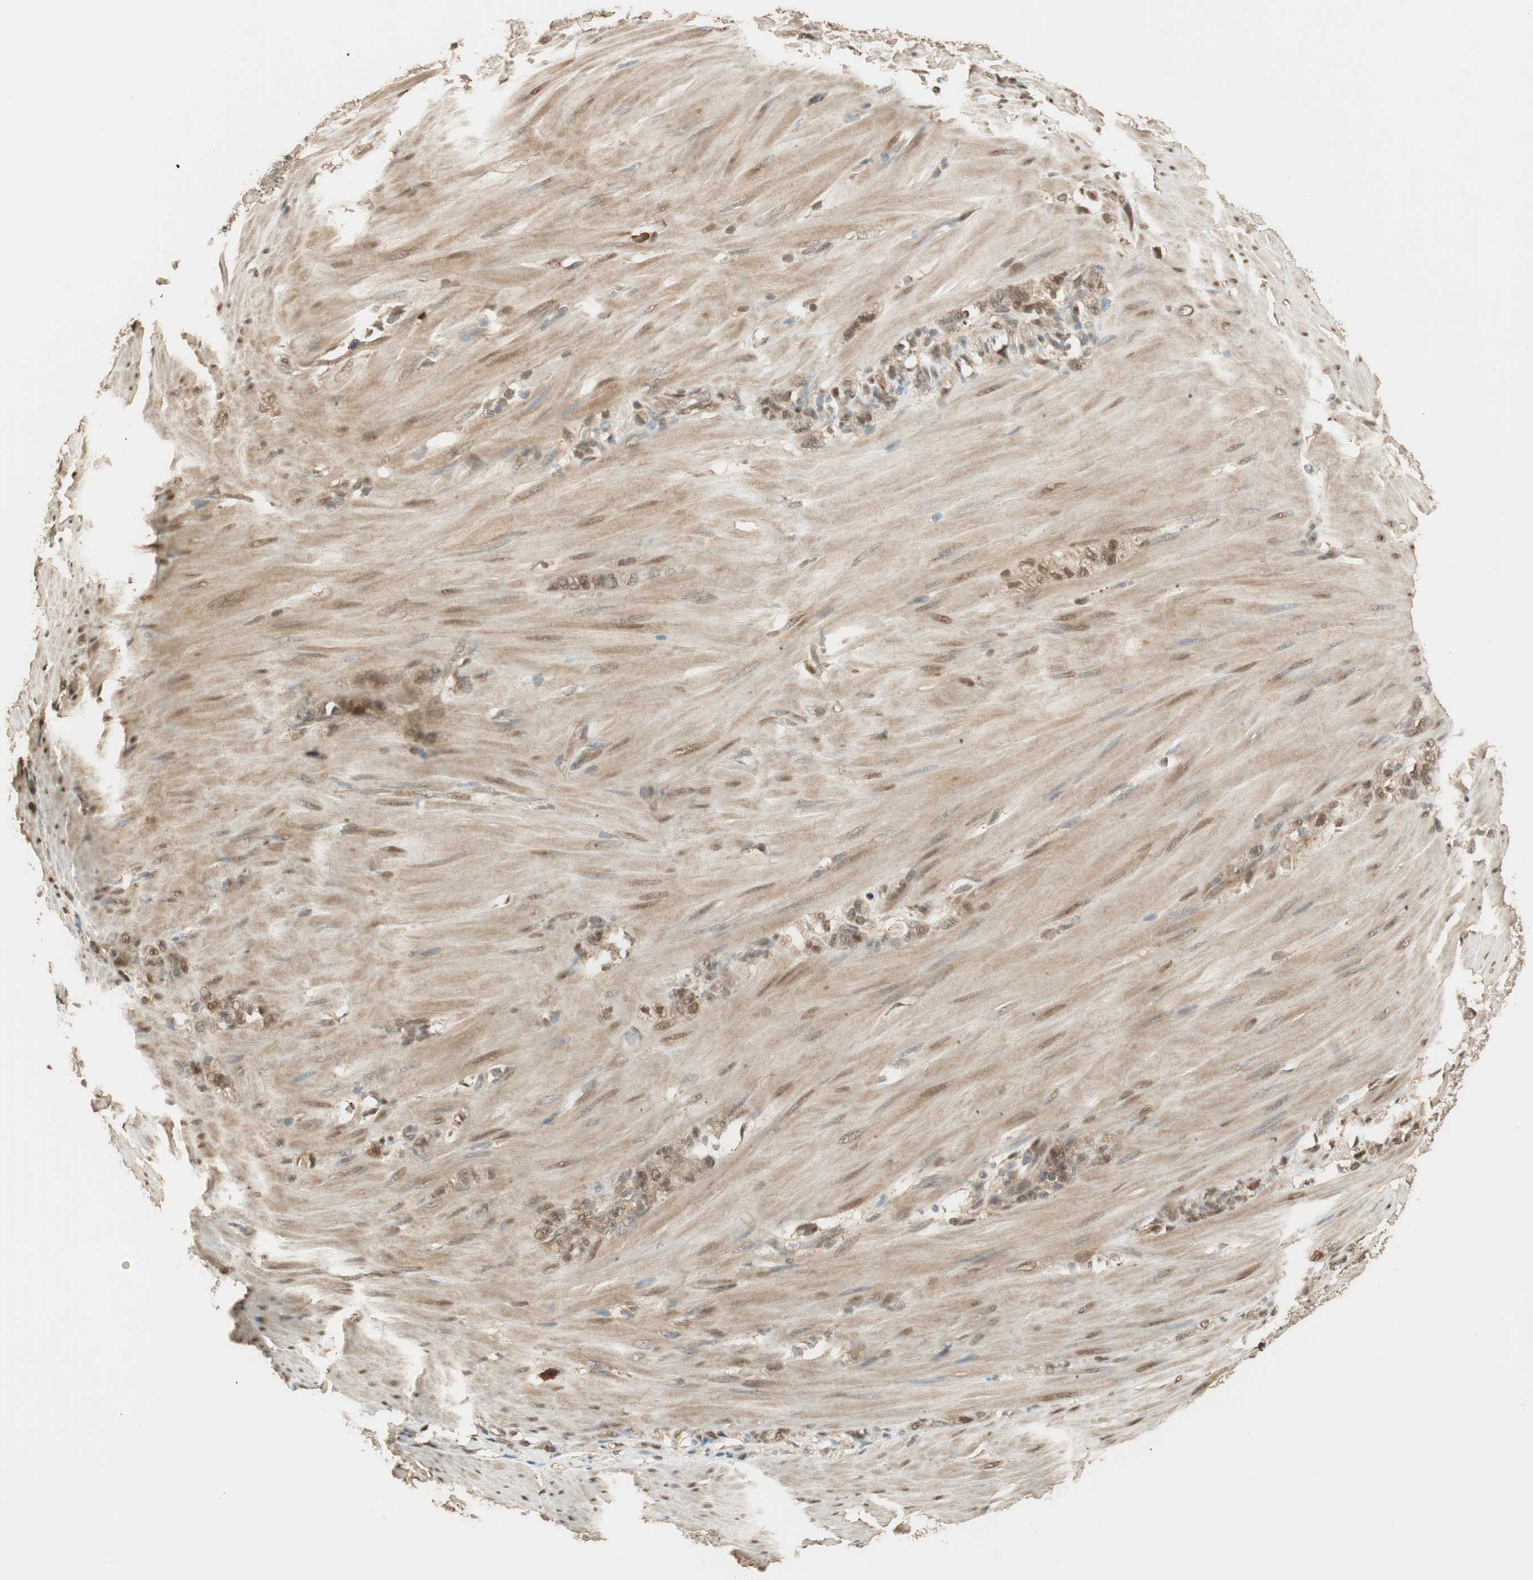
{"staining": {"intensity": "moderate", "quantity": ">75%", "location": "cytoplasmic/membranous,nuclear"}, "tissue": "stomach cancer", "cell_type": "Tumor cells", "image_type": "cancer", "snomed": [{"axis": "morphology", "description": "Adenocarcinoma, NOS"}, {"axis": "topography", "description": "Stomach"}], "caption": "Immunohistochemistry (IHC) of human adenocarcinoma (stomach) displays medium levels of moderate cytoplasmic/membranous and nuclear staining in approximately >75% of tumor cells.", "gene": "ZNF443", "patient": {"sex": "male", "age": 82}}